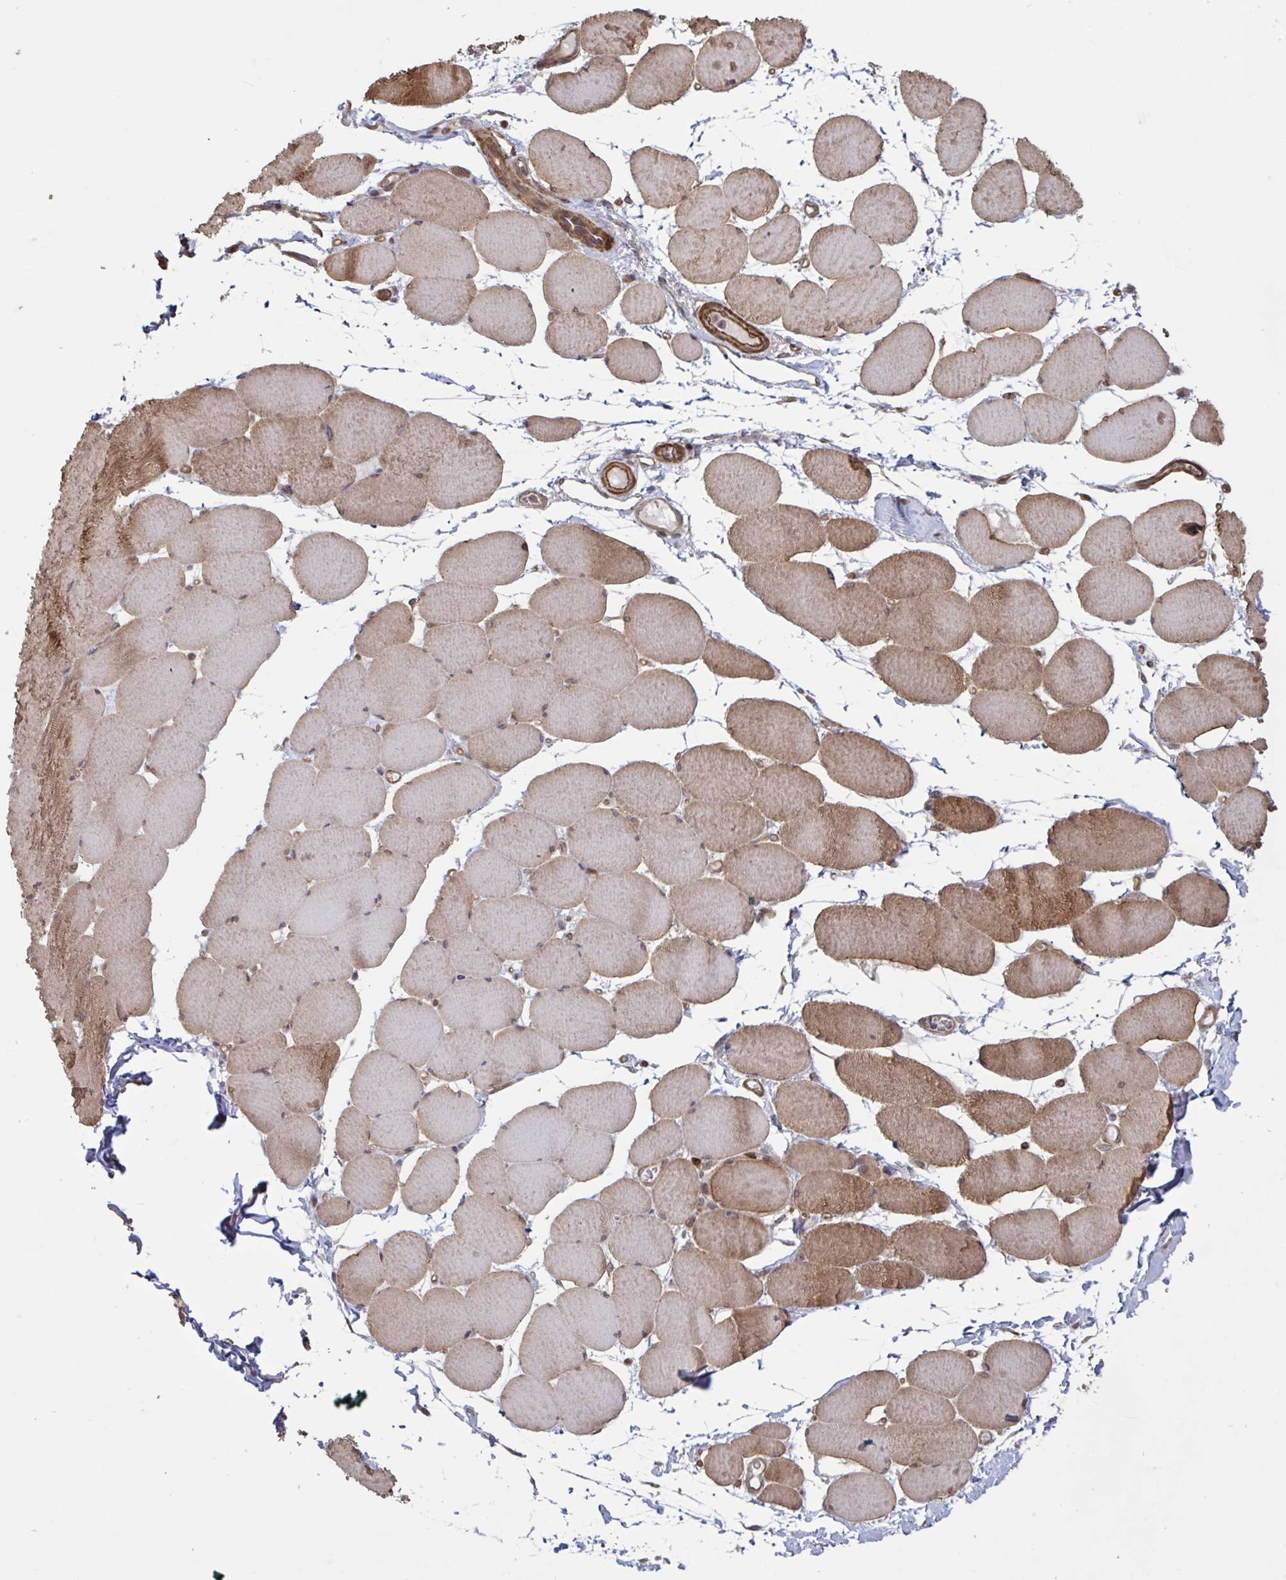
{"staining": {"intensity": "moderate", "quantity": "<25%", "location": "cytoplasmic/membranous,nuclear"}, "tissue": "skeletal muscle", "cell_type": "Myocytes", "image_type": "normal", "snomed": [{"axis": "morphology", "description": "Normal tissue, NOS"}, {"axis": "topography", "description": "Skeletal muscle"}], "caption": "Protein staining by immunohistochemistry (IHC) reveals moderate cytoplasmic/membranous,nuclear positivity in approximately <25% of myocytes in benign skeletal muscle. Nuclei are stained in blue.", "gene": "IPO5", "patient": {"sex": "female", "age": 75}}